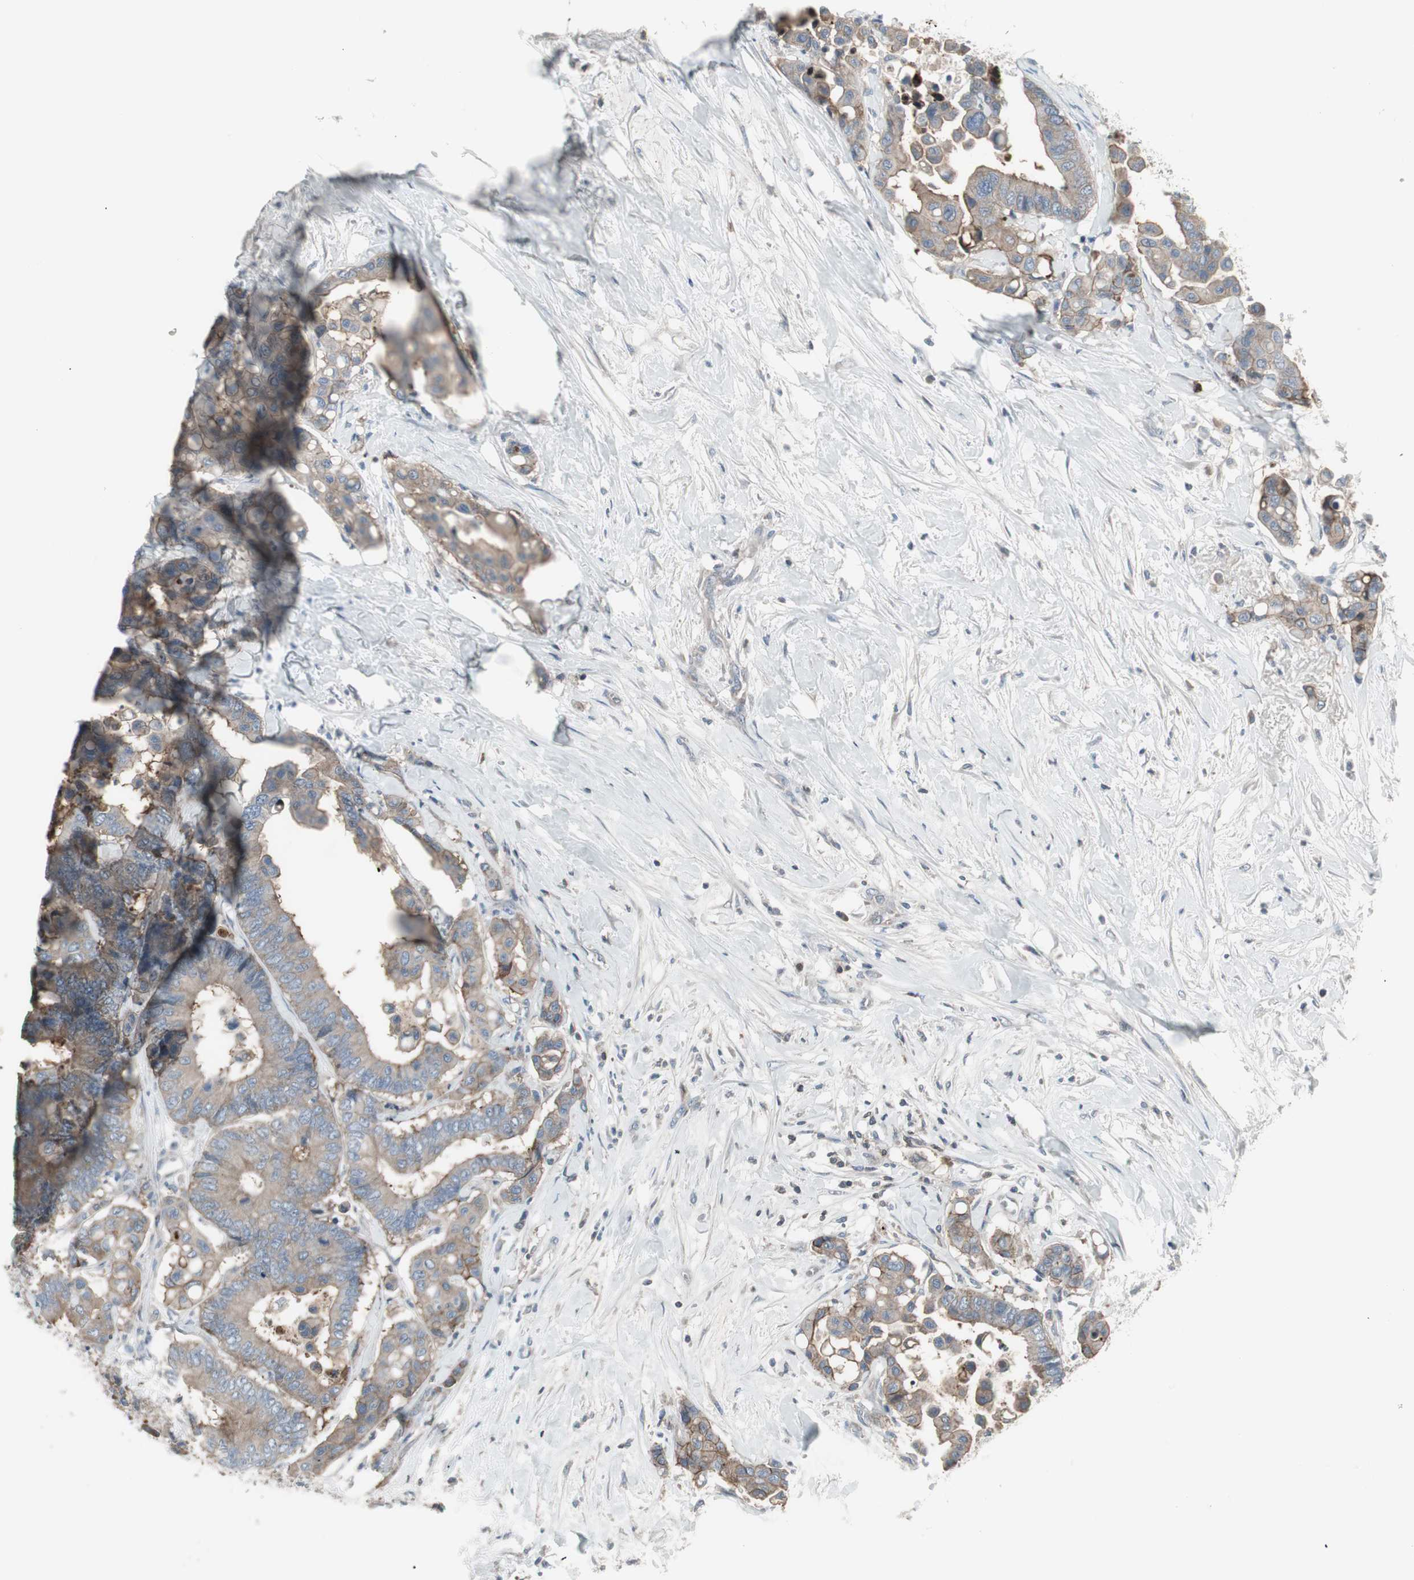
{"staining": {"intensity": "weak", "quantity": ">75%", "location": "cytoplasmic/membranous"}, "tissue": "colorectal cancer", "cell_type": "Tumor cells", "image_type": "cancer", "snomed": [{"axis": "morphology", "description": "Normal tissue, NOS"}, {"axis": "morphology", "description": "Adenocarcinoma, NOS"}, {"axis": "topography", "description": "Colon"}], "caption": "Immunohistochemical staining of human colorectal adenocarcinoma displays low levels of weak cytoplasmic/membranous protein staining in approximately >75% of tumor cells.", "gene": "ZSCAN32", "patient": {"sex": "male", "age": 82}}